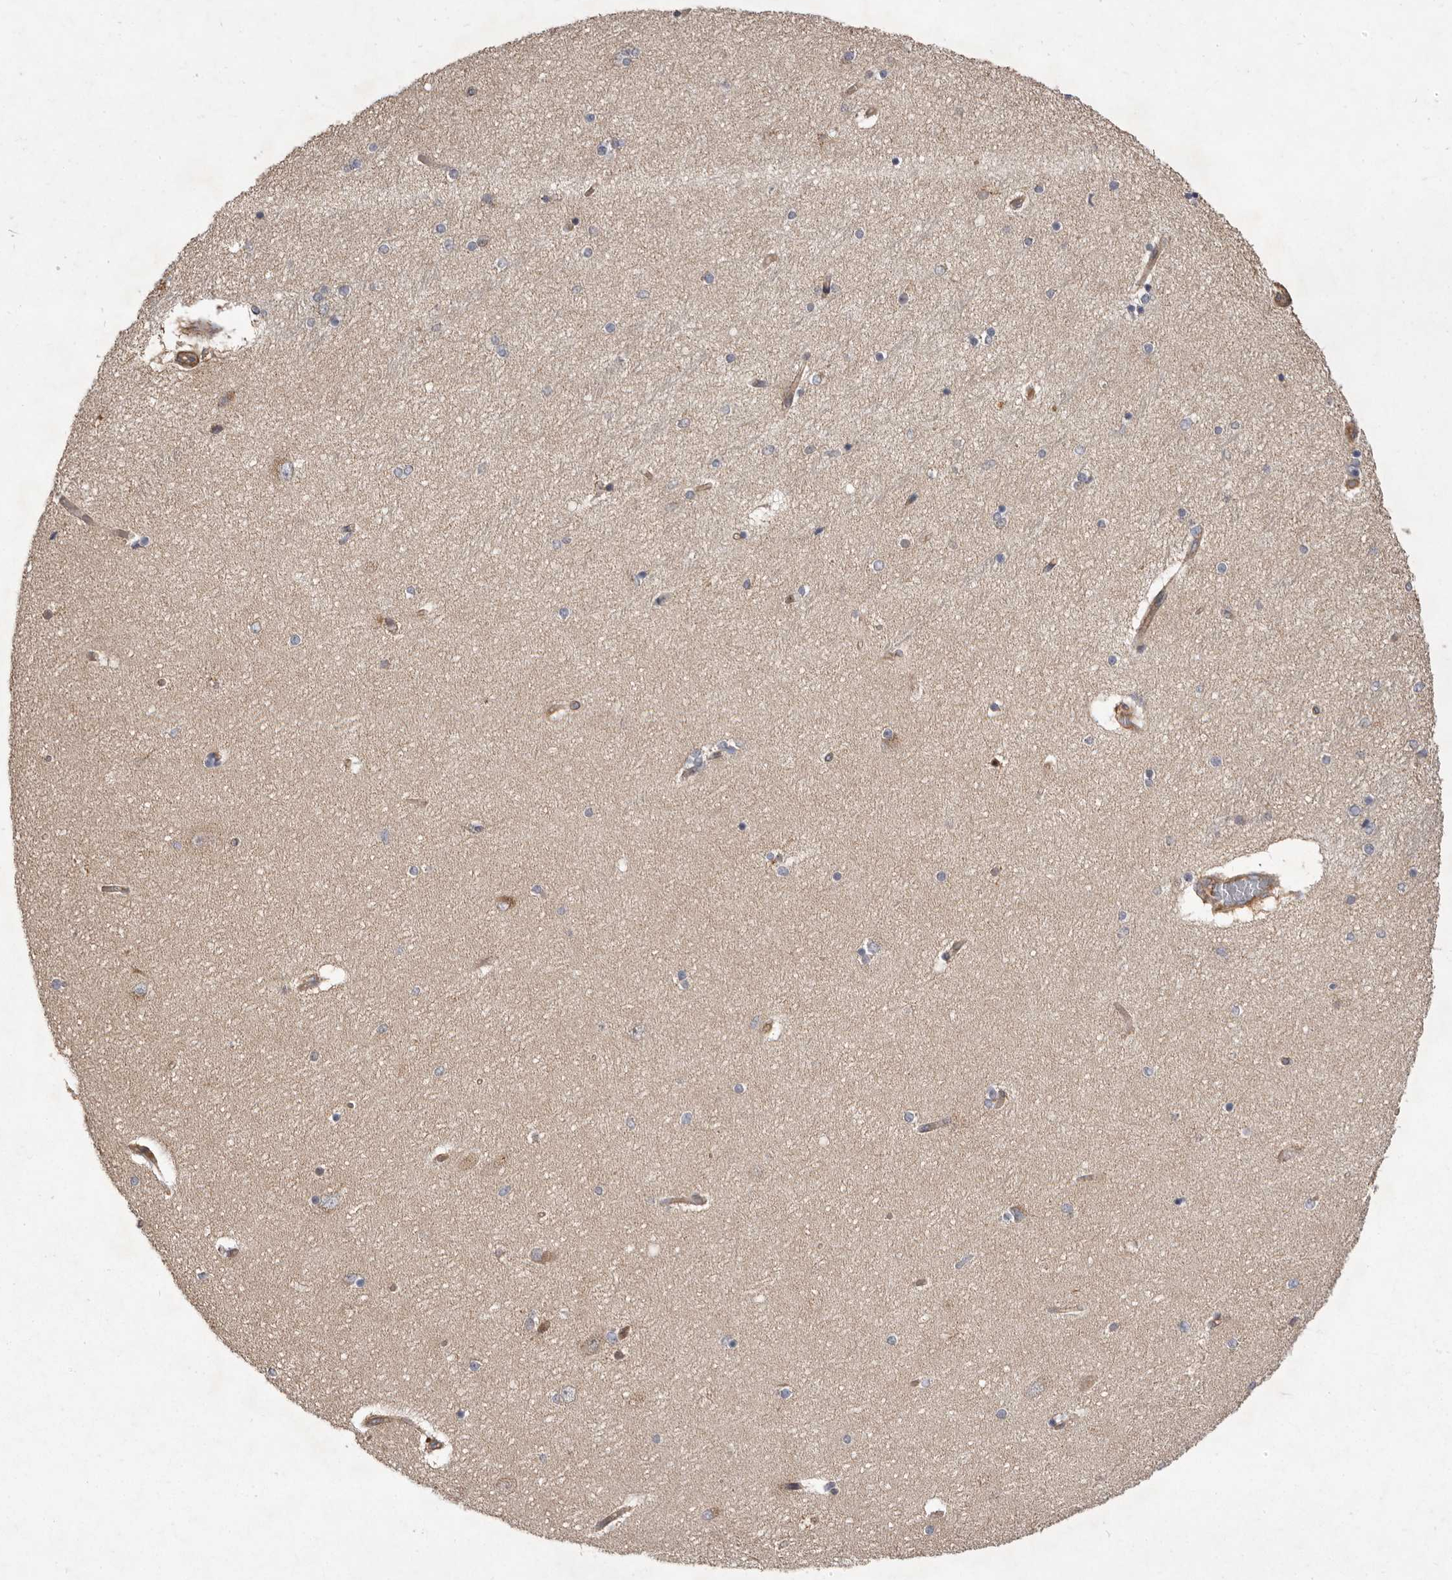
{"staining": {"intensity": "moderate", "quantity": "<25%", "location": "cytoplasmic/membranous"}, "tissue": "hippocampus", "cell_type": "Glial cells", "image_type": "normal", "snomed": [{"axis": "morphology", "description": "Normal tissue, NOS"}, {"axis": "topography", "description": "Hippocampus"}], "caption": "Immunohistochemistry staining of normal hippocampus, which demonstrates low levels of moderate cytoplasmic/membranous staining in about <25% of glial cells indicating moderate cytoplasmic/membranous protein positivity. The staining was performed using DAB (3,3'-diaminobenzidine) (brown) for protein detection and nuclei were counterstained in hematoxylin (blue).", "gene": "VPS45", "patient": {"sex": "female", "age": 54}}